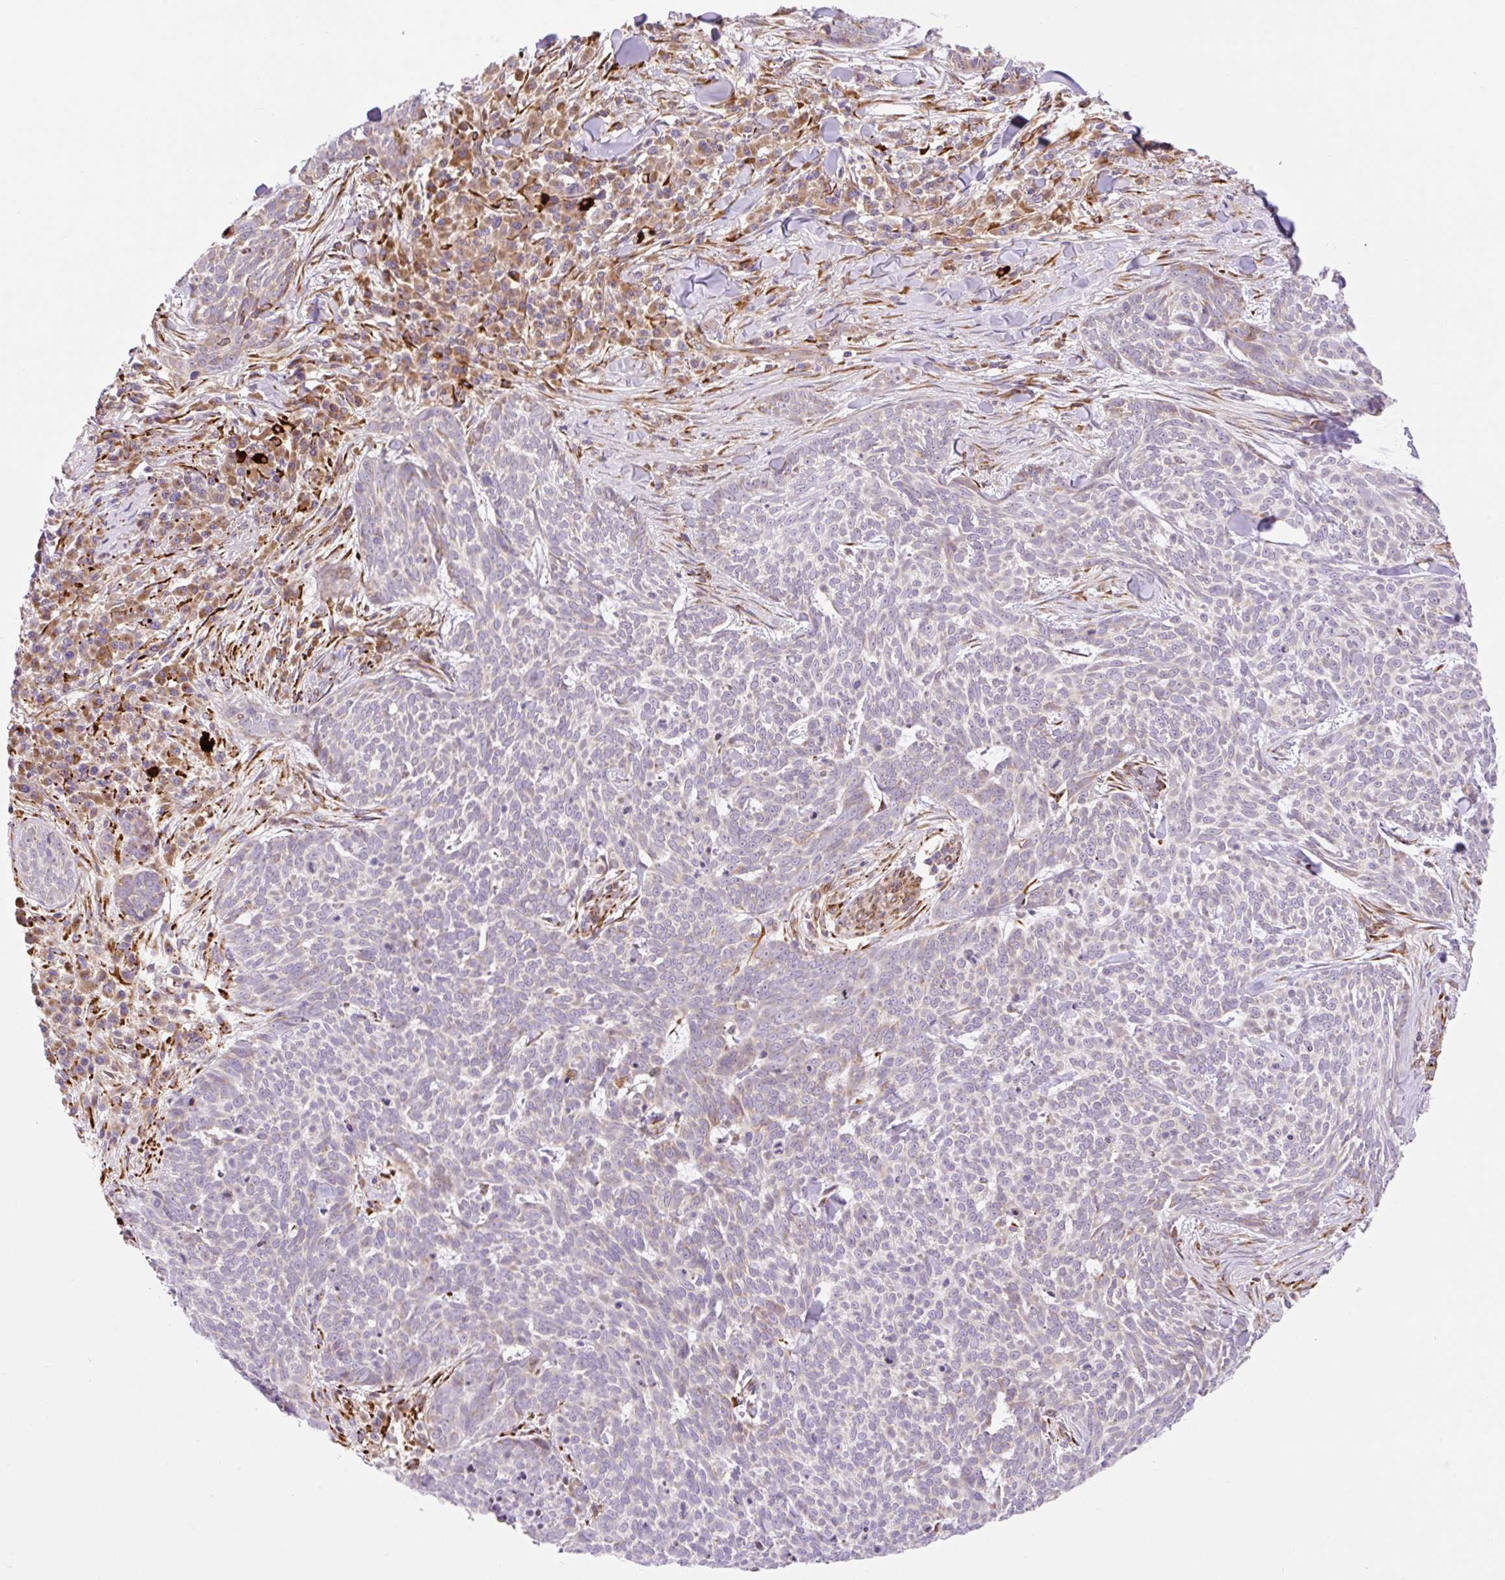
{"staining": {"intensity": "negative", "quantity": "none", "location": "none"}, "tissue": "skin cancer", "cell_type": "Tumor cells", "image_type": "cancer", "snomed": [{"axis": "morphology", "description": "Basal cell carcinoma"}, {"axis": "topography", "description": "Skin"}], "caption": "Immunohistochemistry (IHC) photomicrograph of human basal cell carcinoma (skin) stained for a protein (brown), which exhibits no positivity in tumor cells.", "gene": "RAB30", "patient": {"sex": "female", "age": 93}}